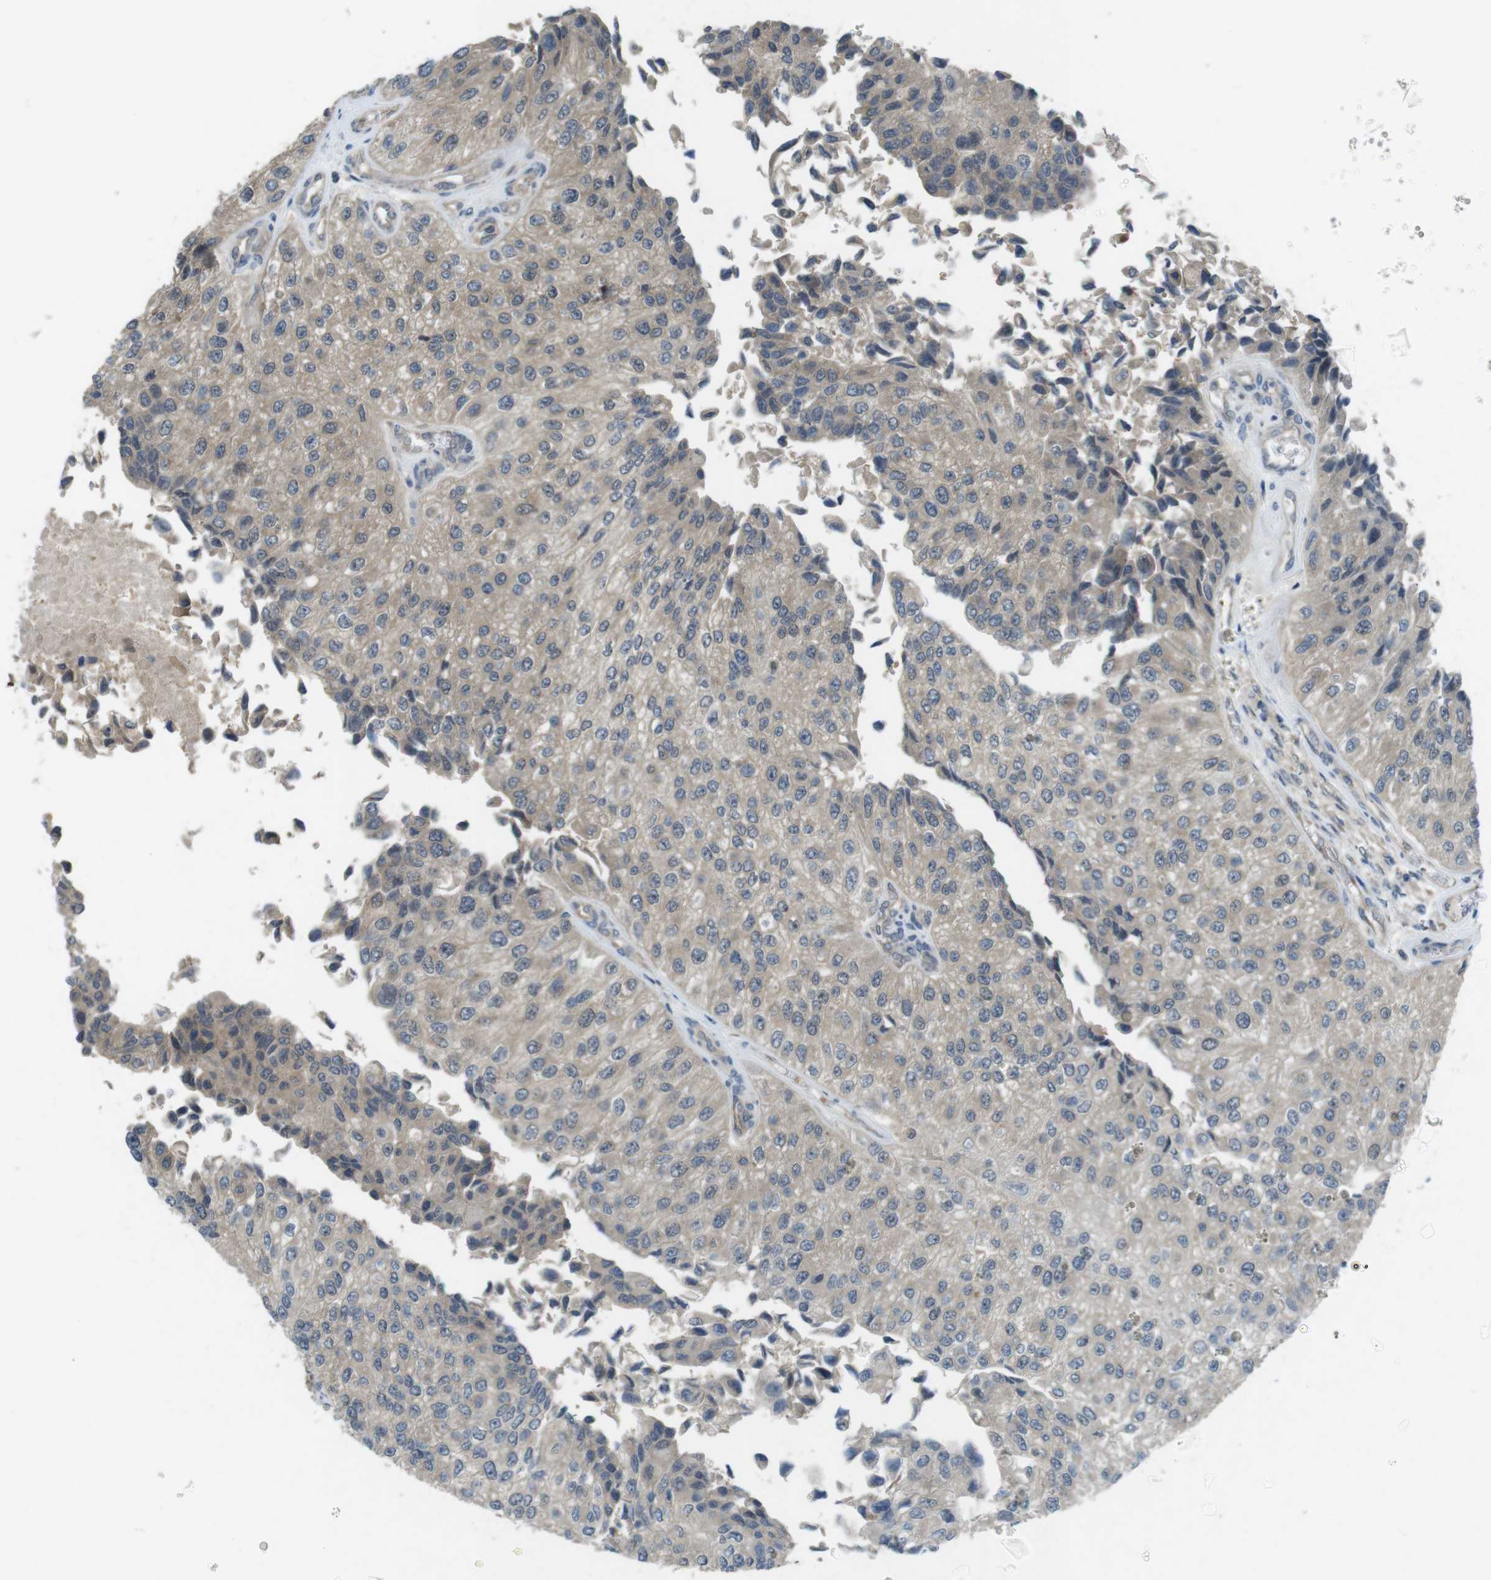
{"staining": {"intensity": "negative", "quantity": "none", "location": "none"}, "tissue": "urothelial cancer", "cell_type": "Tumor cells", "image_type": "cancer", "snomed": [{"axis": "morphology", "description": "Urothelial carcinoma, High grade"}, {"axis": "topography", "description": "Kidney"}, {"axis": "topography", "description": "Urinary bladder"}], "caption": "High power microscopy histopathology image of an immunohistochemistry (IHC) micrograph of urothelial carcinoma (high-grade), revealing no significant expression in tumor cells.", "gene": "SUGT1", "patient": {"sex": "male", "age": 77}}